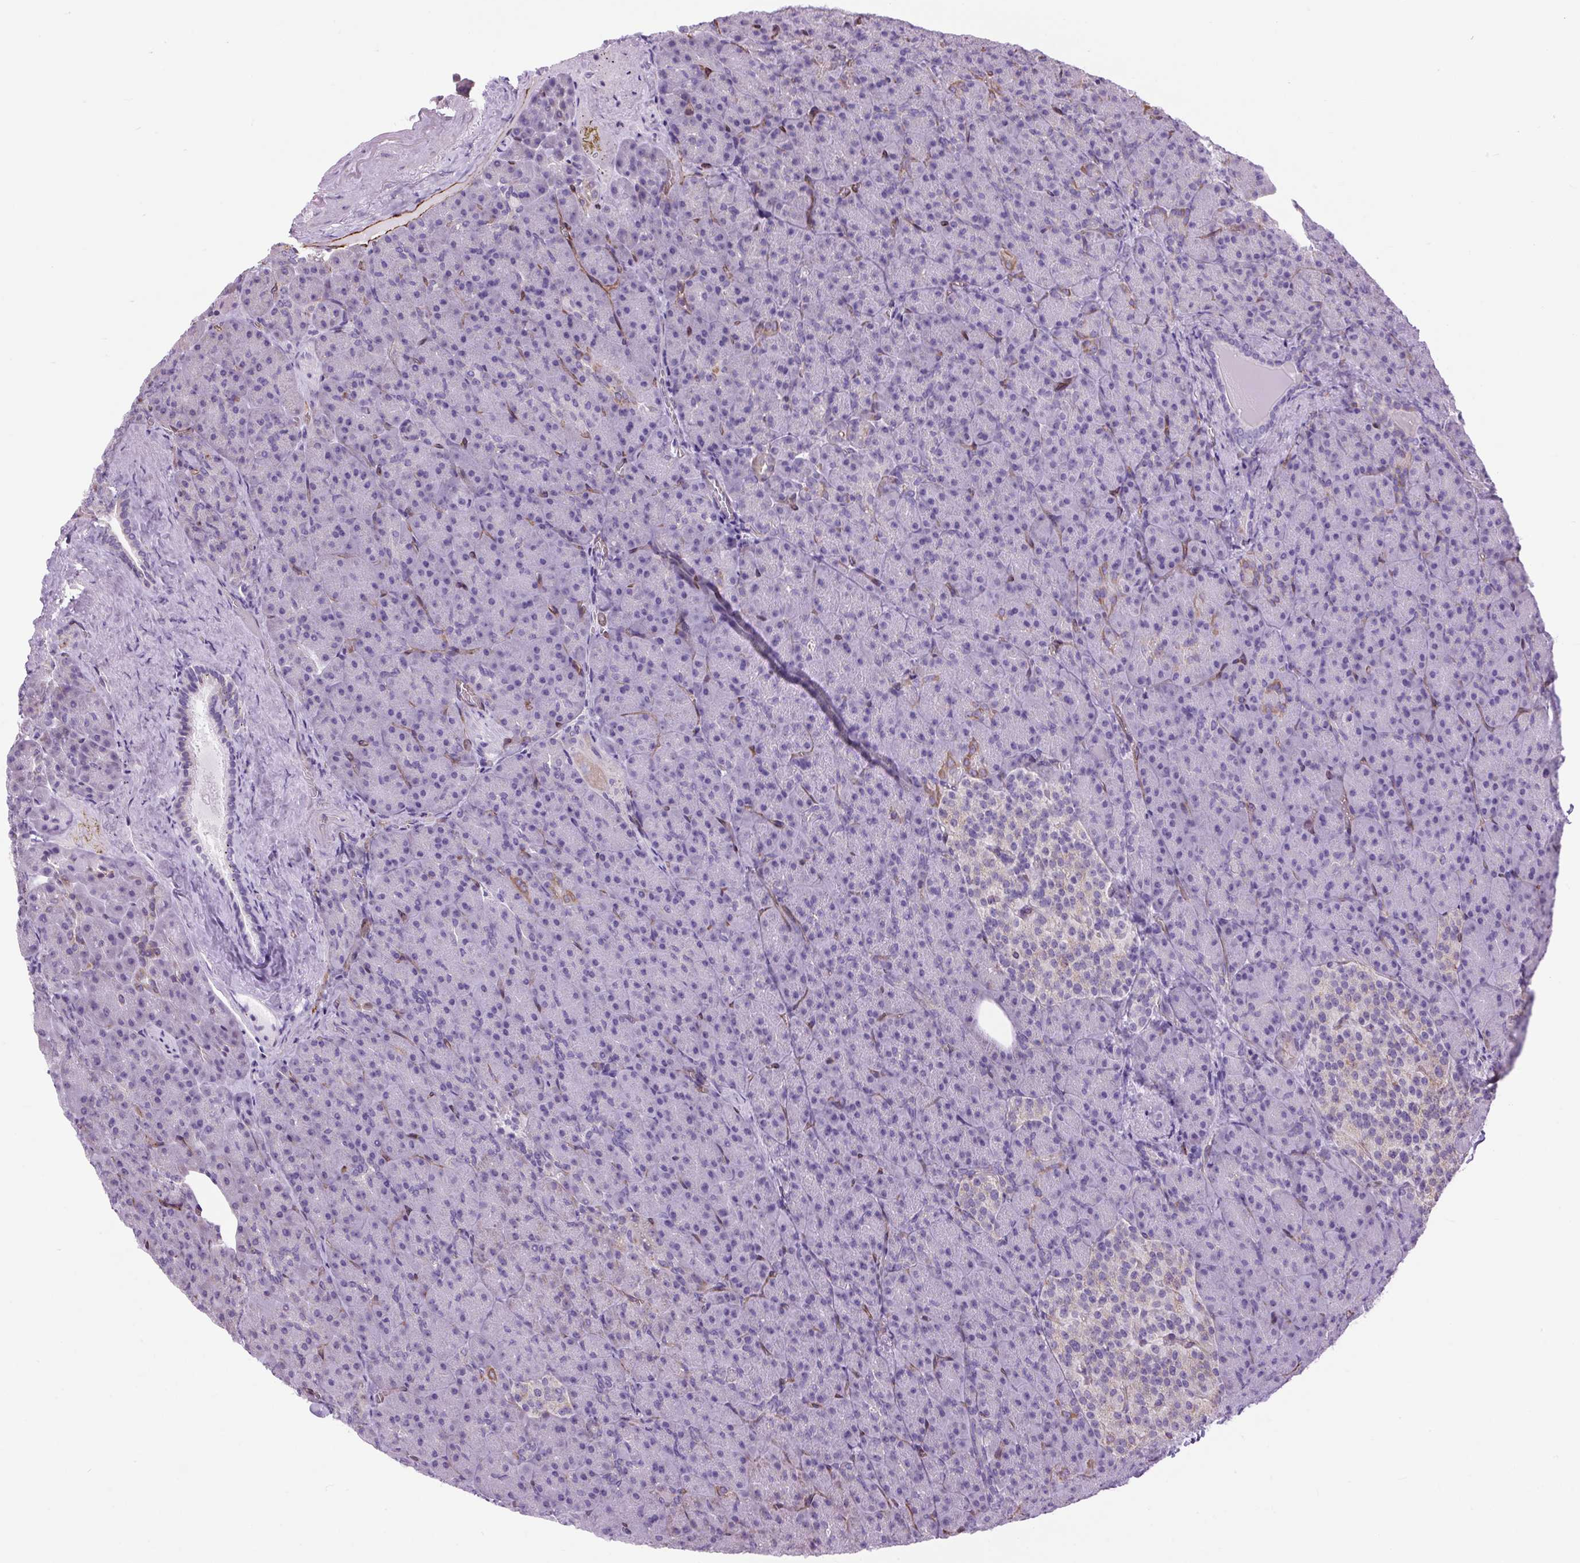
{"staining": {"intensity": "moderate", "quantity": "<25%", "location": "cytoplasmic/membranous"}, "tissue": "pancreas", "cell_type": "Exocrine glandular cells", "image_type": "normal", "snomed": [{"axis": "morphology", "description": "Normal tissue, NOS"}, {"axis": "topography", "description": "Pancreas"}], "caption": "Immunohistochemistry histopathology image of normal pancreas: human pancreas stained using IHC reveals low levels of moderate protein expression localized specifically in the cytoplasmic/membranous of exocrine glandular cells, appearing as a cytoplasmic/membranous brown color.", "gene": "RNASE10", "patient": {"sex": "female", "age": 74}}